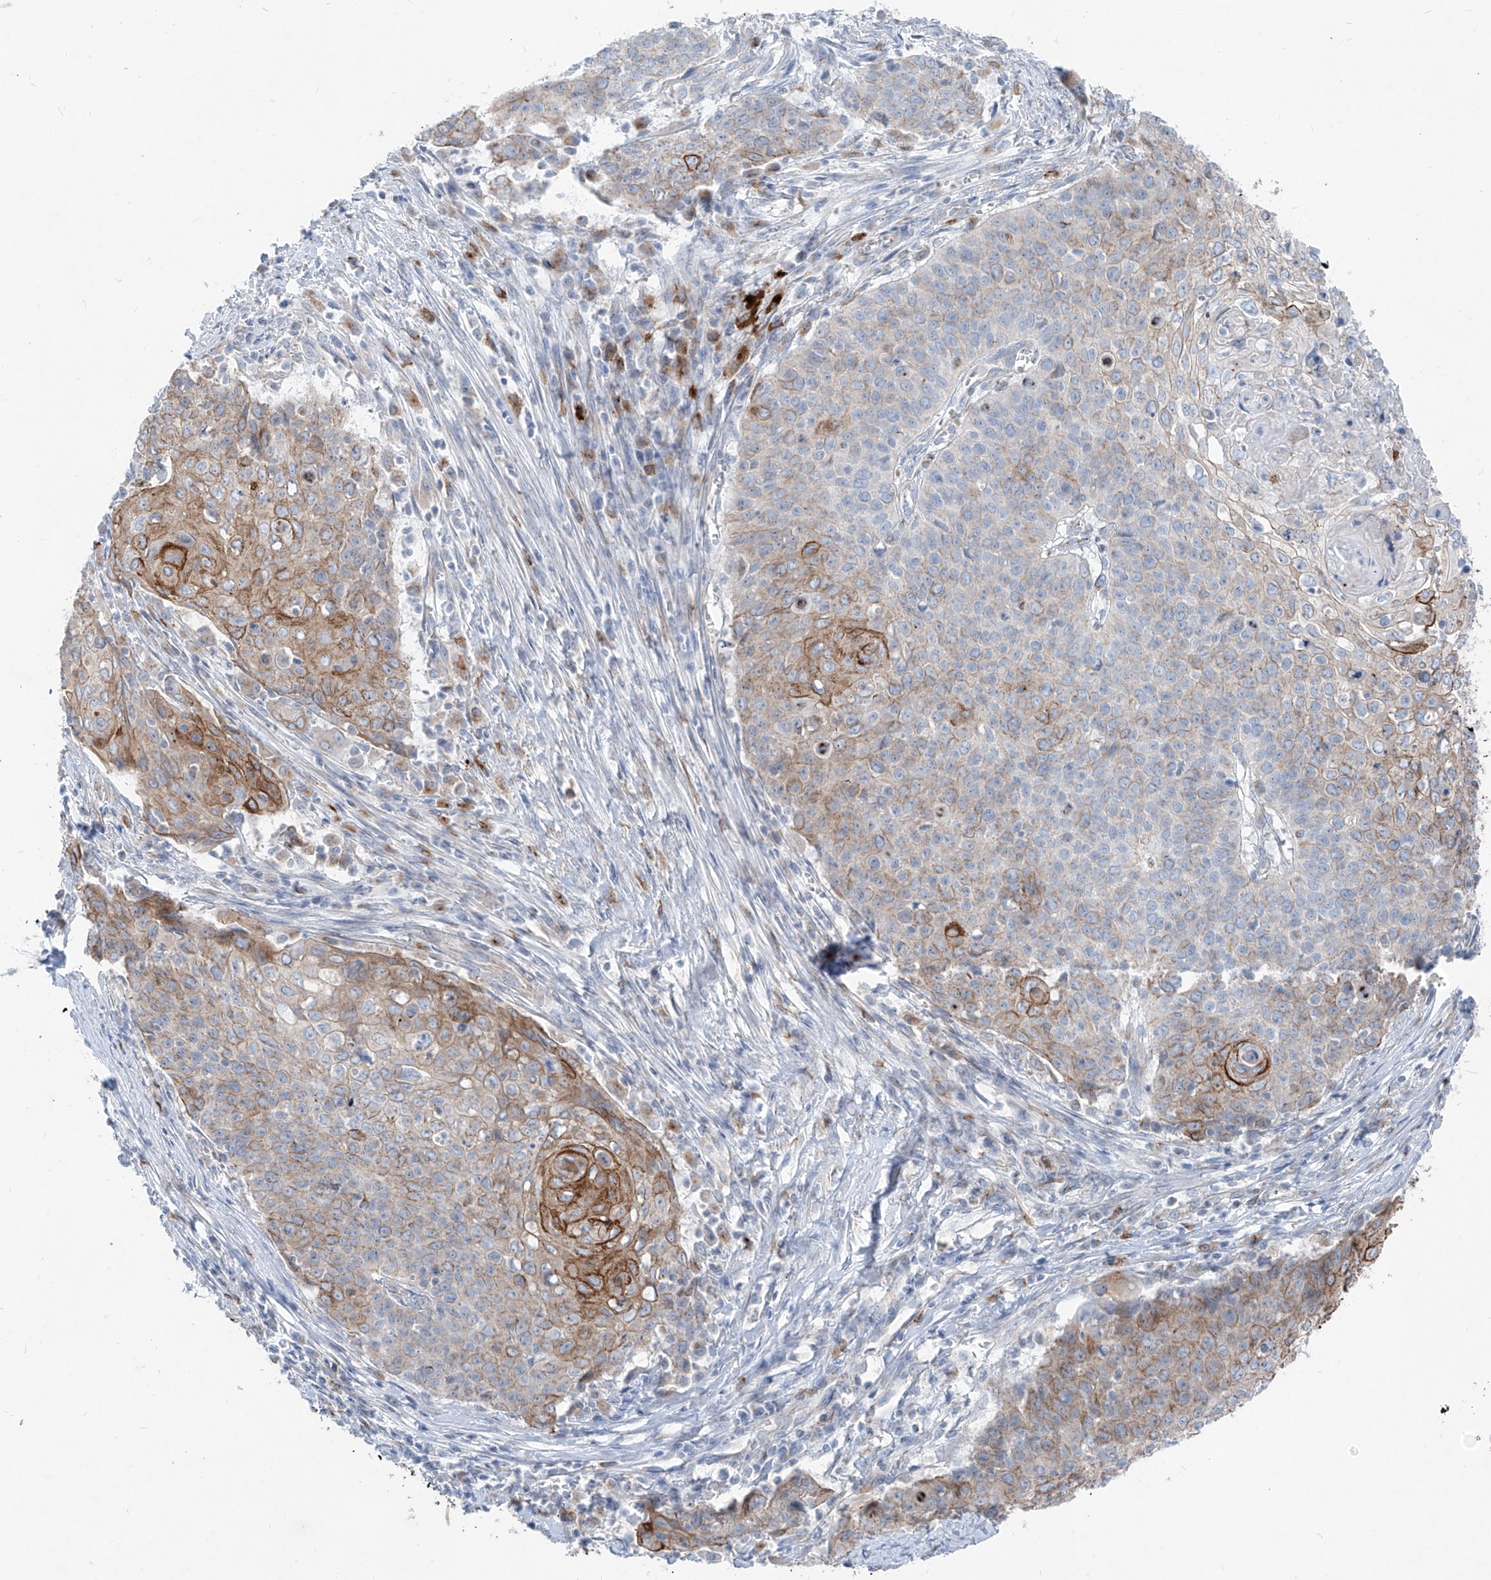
{"staining": {"intensity": "moderate", "quantity": "25%-75%", "location": "cytoplasmic/membranous"}, "tissue": "cervical cancer", "cell_type": "Tumor cells", "image_type": "cancer", "snomed": [{"axis": "morphology", "description": "Squamous cell carcinoma, NOS"}, {"axis": "topography", "description": "Cervix"}], "caption": "Cervical squamous cell carcinoma stained with DAB (3,3'-diaminobenzidine) immunohistochemistry demonstrates medium levels of moderate cytoplasmic/membranous expression in approximately 25%-75% of tumor cells.", "gene": "GPR137C", "patient": {"sex": "female", "age": 39}}